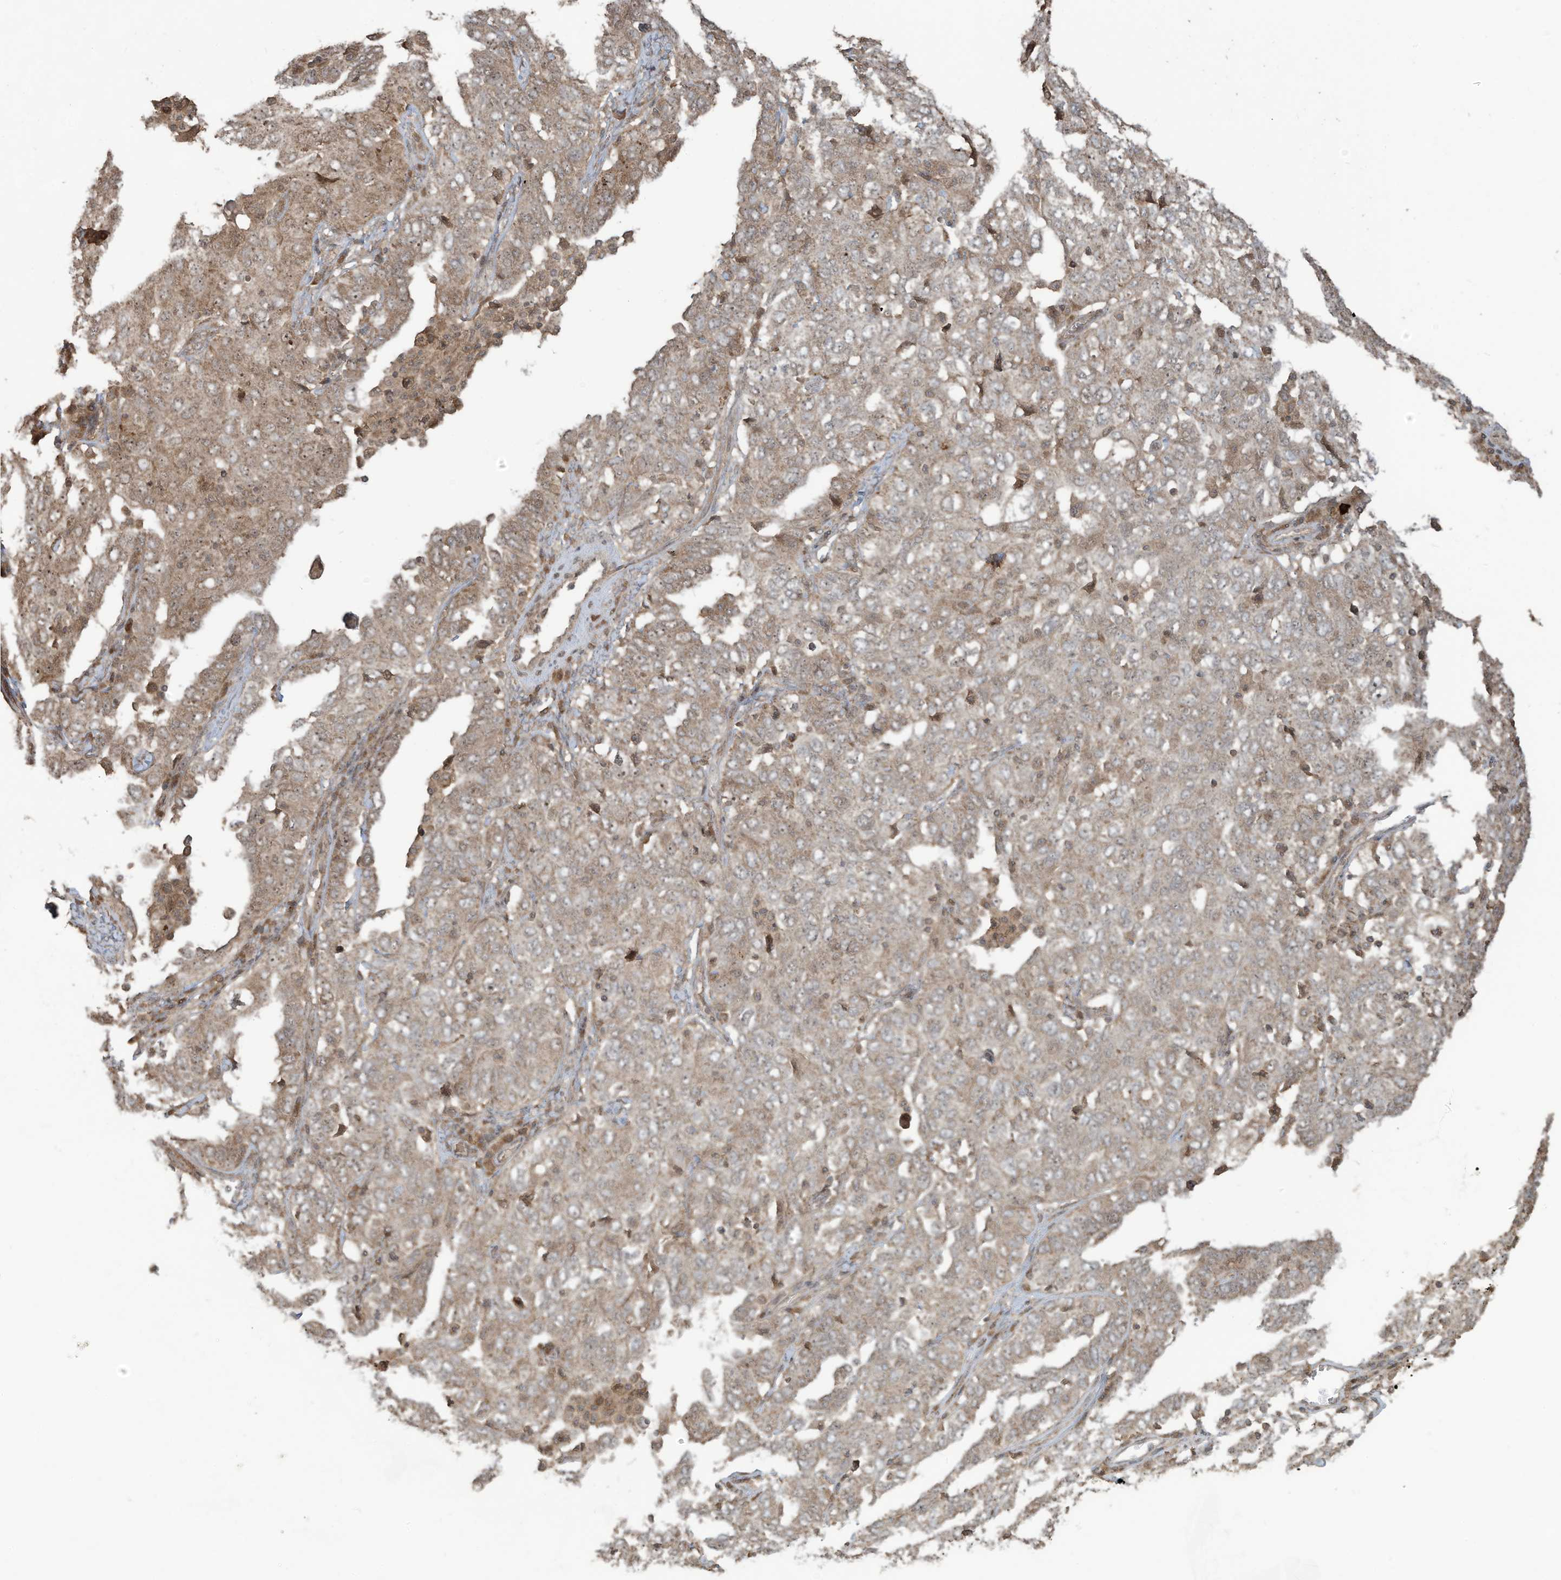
{"staining": {"intensity": "weak", "quantity": "25%-75%", "location": "cytoplasmic/membranous"}, "tissue": "ovarian cancer", "cell_type": "Tumor cells", "image_type": "cancer", "snomed": [{"axis": "morphology", "description": "Carcinoma, endometroid"}, {"axis": "topography", "description": "Ovary"}], "caption": "This image reveals immunohistochemistry (IHC) staining of human ovarian cancer, with low weak cytoplasmic/membranous positivity in approximately 25%-75% of tumor cells.", "gene": "CARF", "patient": {"sex": "female", "age": 62}}